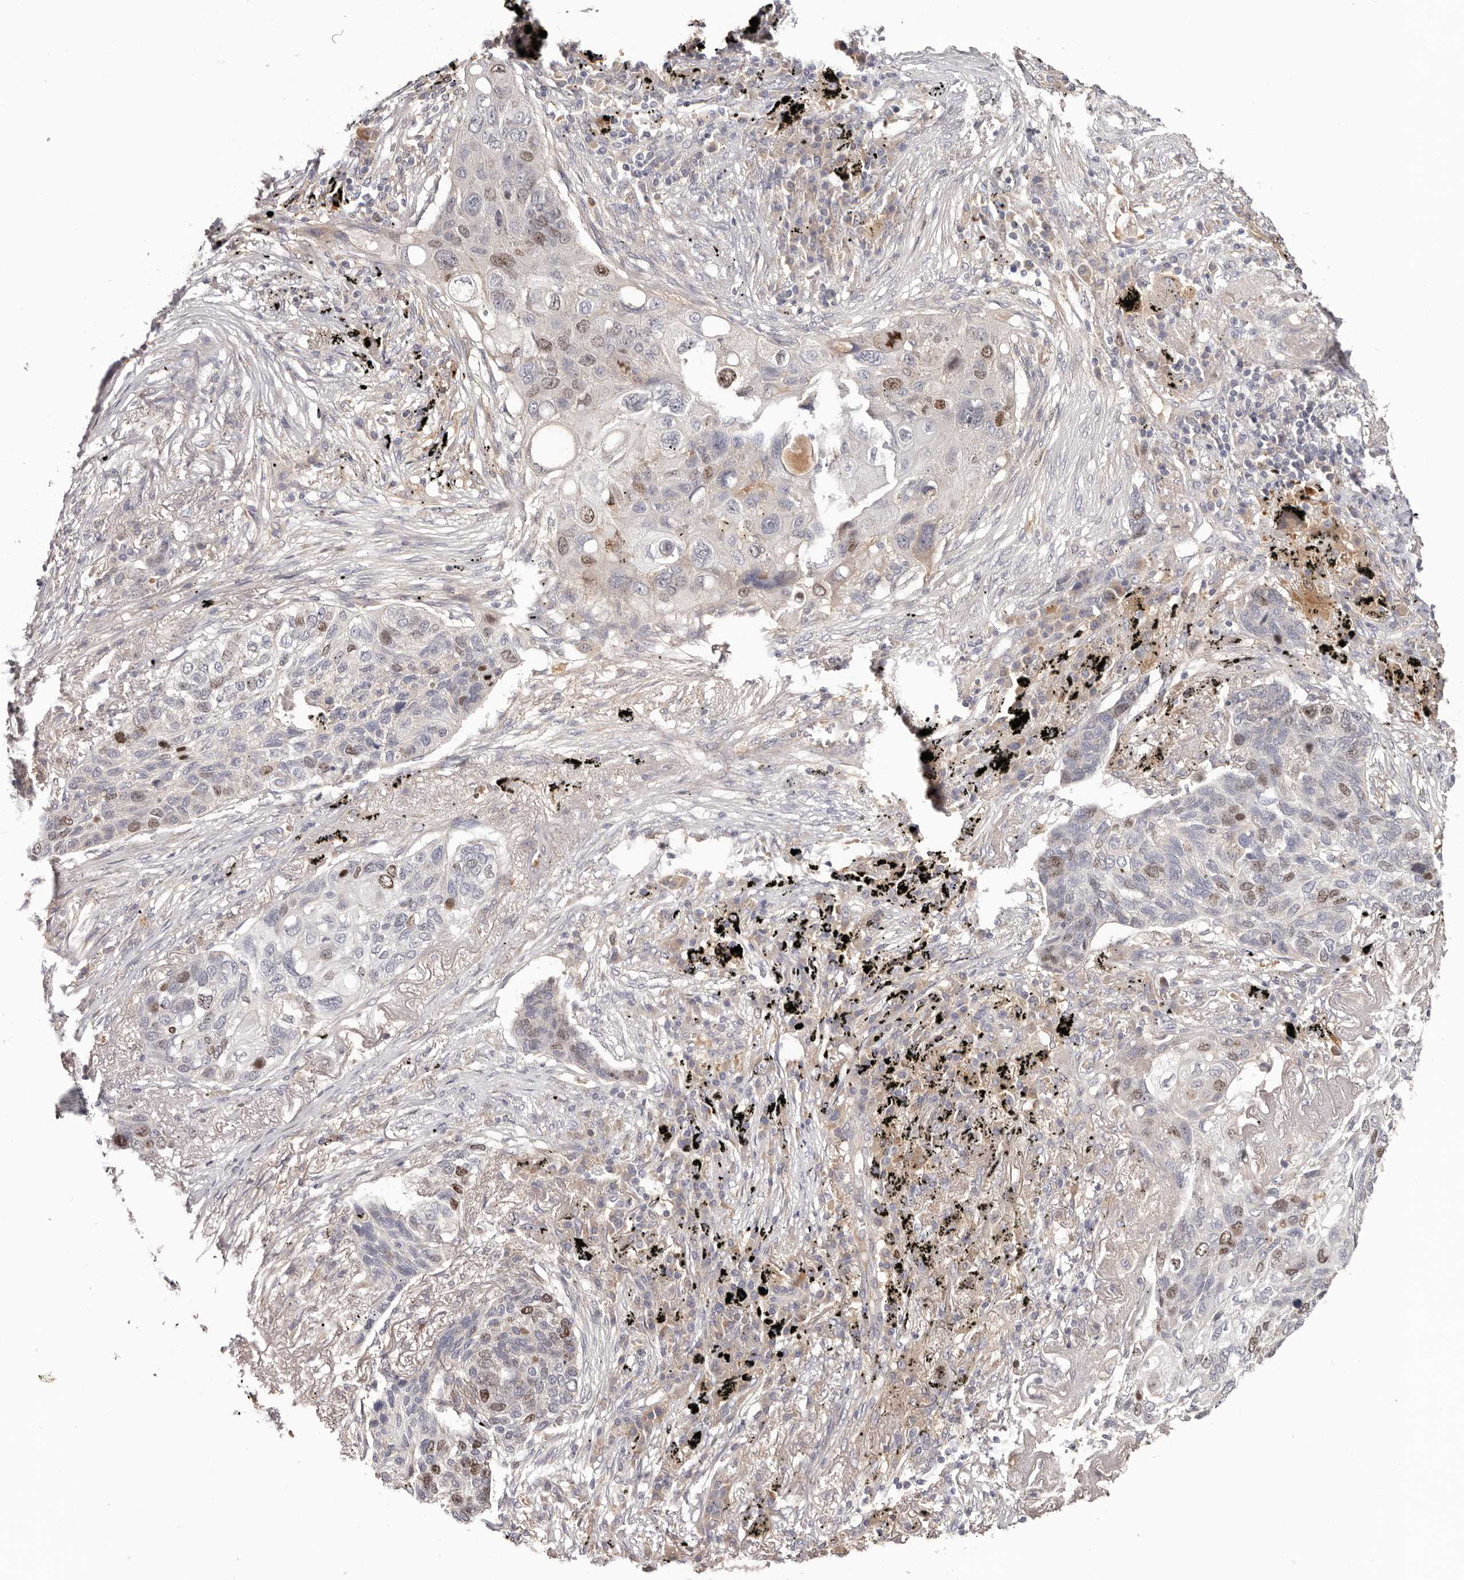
{"staining": {"intensity": "moderate", "quantity": "<25%", "location": "nuclear"}, "tissue": "lung cancer", "cell_type": "Tumor cells", "image_type": "cancer", "snomed": [{"axis": "morphology", "description": "Squamous cell carcinoma, NOS"}, {"axis": "topography", "description": "Lung"}], "caption": "Lung cancer (squamous cell carcinoma) was stained to show a protein in brown. There is low levels of moderate nuclear positivity in about <25% of tumor cells. (Stains: DAB in brown, nuclei in blue, Microscopy: brightfield microscopy at high magnification).", "gene": "CCDC190", "patient": {"sex": "female", "age": 63}}